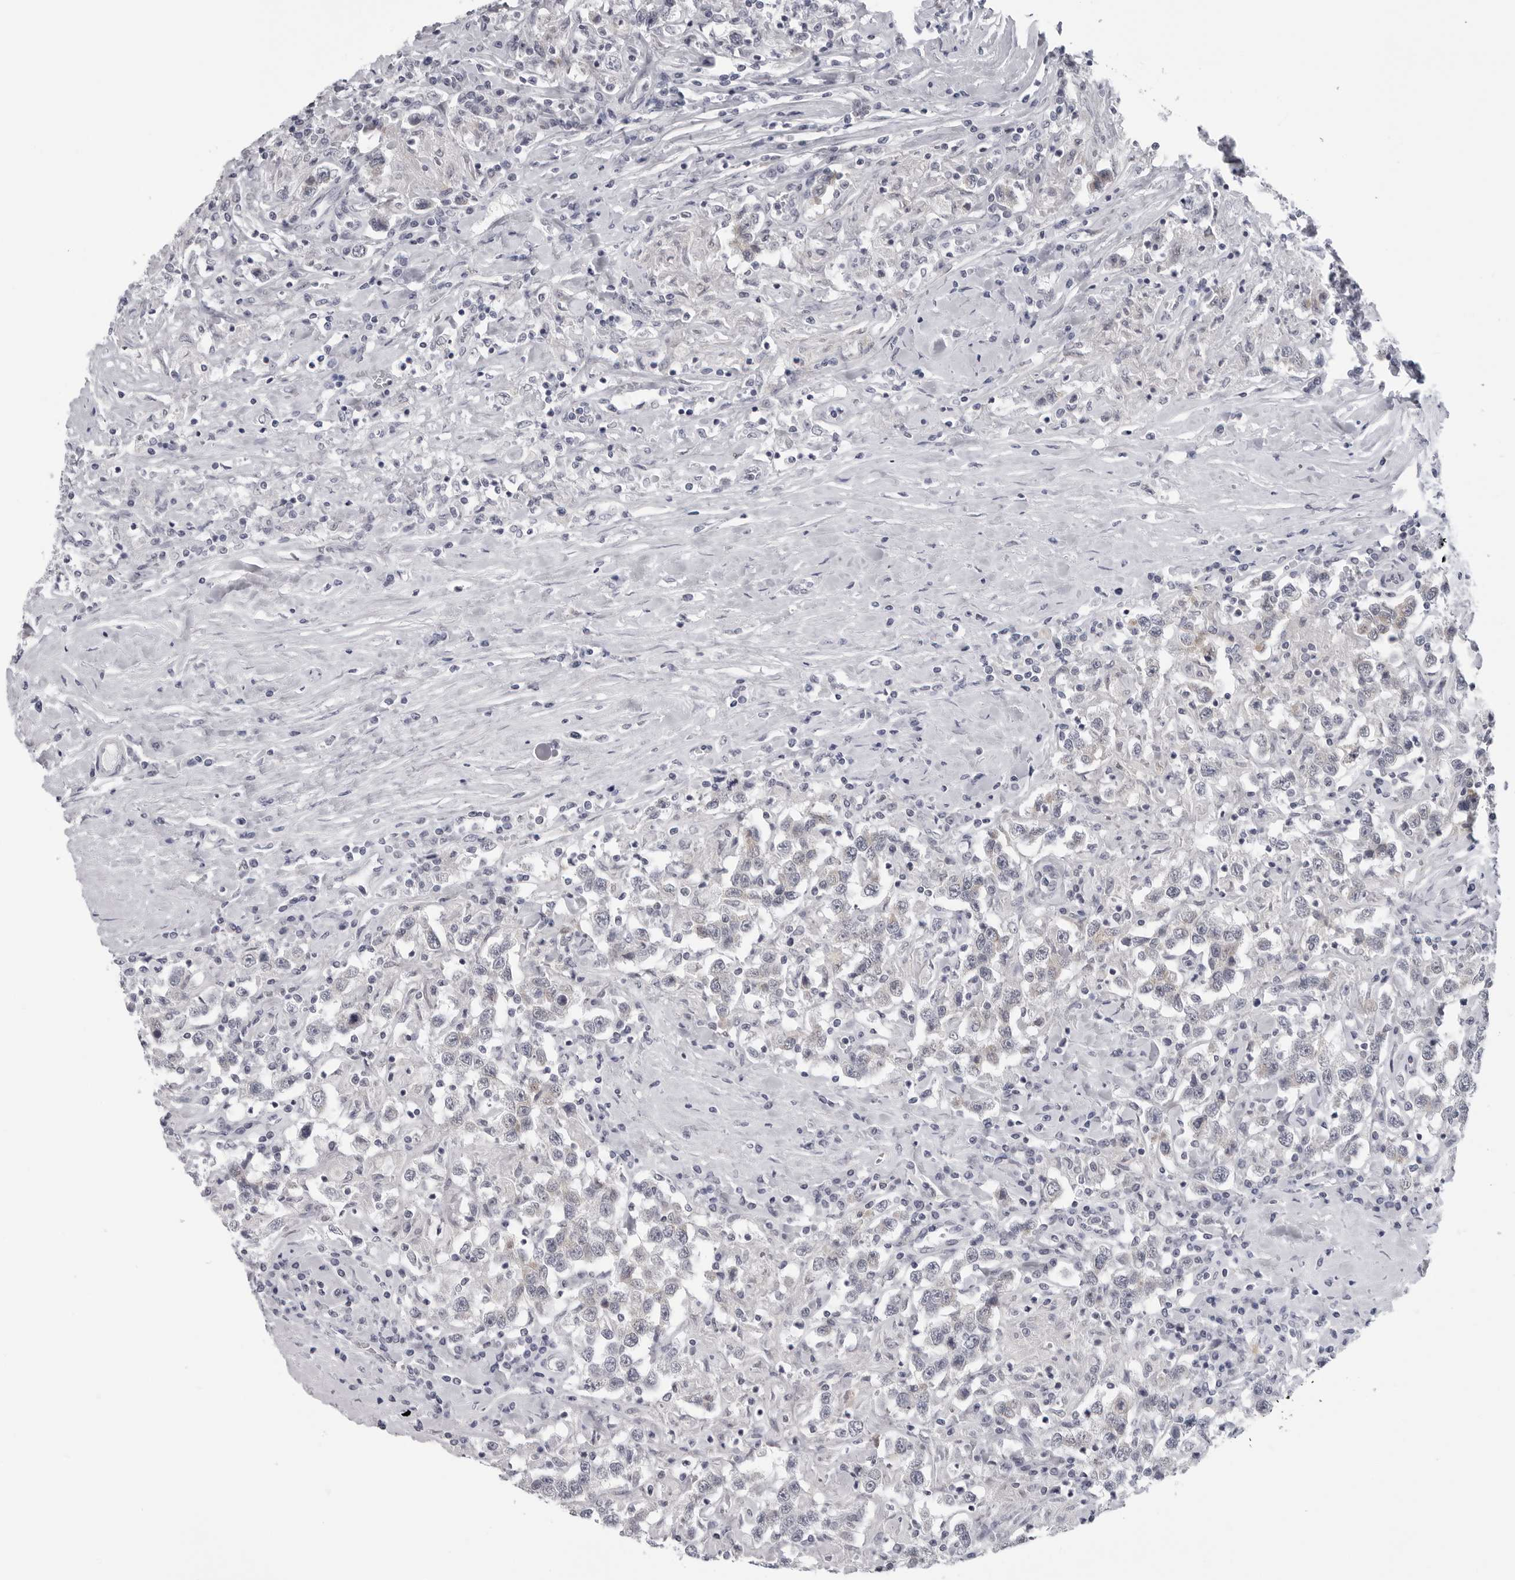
{"staining": {"intensity": "negative", "quantity": "none", "location": "none"}, "tissue": "testis cancer", "cell_type": "Tumor cells", "image_type": "cancer", "snomed": [{"axis": "morphology", "description": "Seminoma, NOS"}, {"axis": "topography", "description": "Testis"}], "caption": "This is a image of immunohistochemistry (IHC) staining of seminoma (testis), which shows no positivity in tumor cells. (DAB IHC visualized using brightfield microscopy, high magnification).", "gene": "OPLAH", "patient": {"sex": "male", "age": 41}}